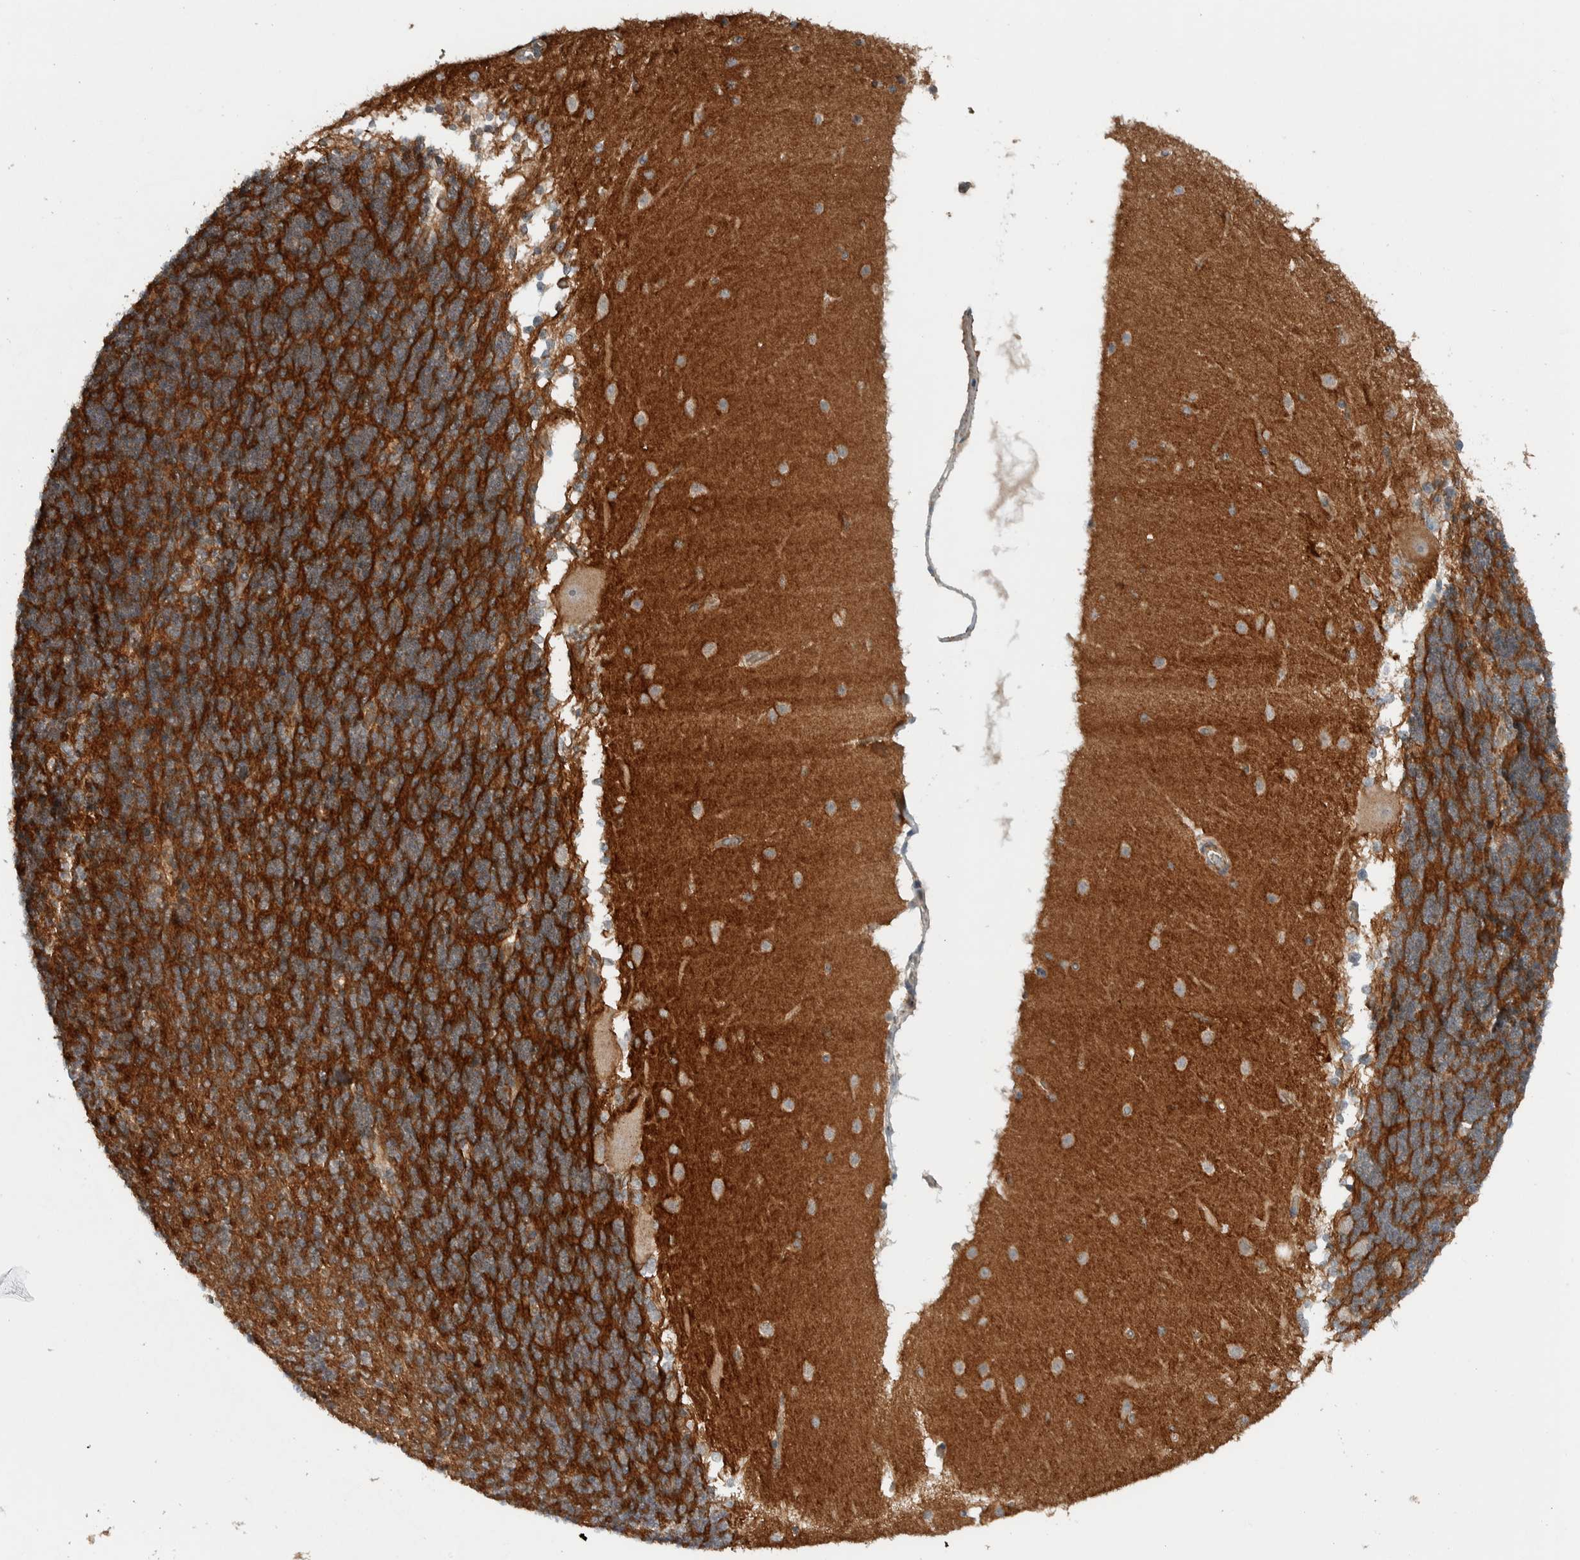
{"staining": {"intensity": "strong", "quantity": "25%-75%", "location": "cytoplasmic/membranous"}, "tissue": "cerebellum", "cell_type": "Cells in granular layer", "image_type": "normal", "snomed": [{"axis": "morphology", "description": "Normal tissue, NOS"}, {"axis": "topography", "description": "Cerebellum"}], "caption": "Approximately 25%-75% of cells in granular layer in normal human cerebellum reveal strong cytoplasmic/membranous protein positivity as visualized by brown immunohistochemical staining.", "gene": "ARMC7", "patient": {"sex": "female", "age": 19}}